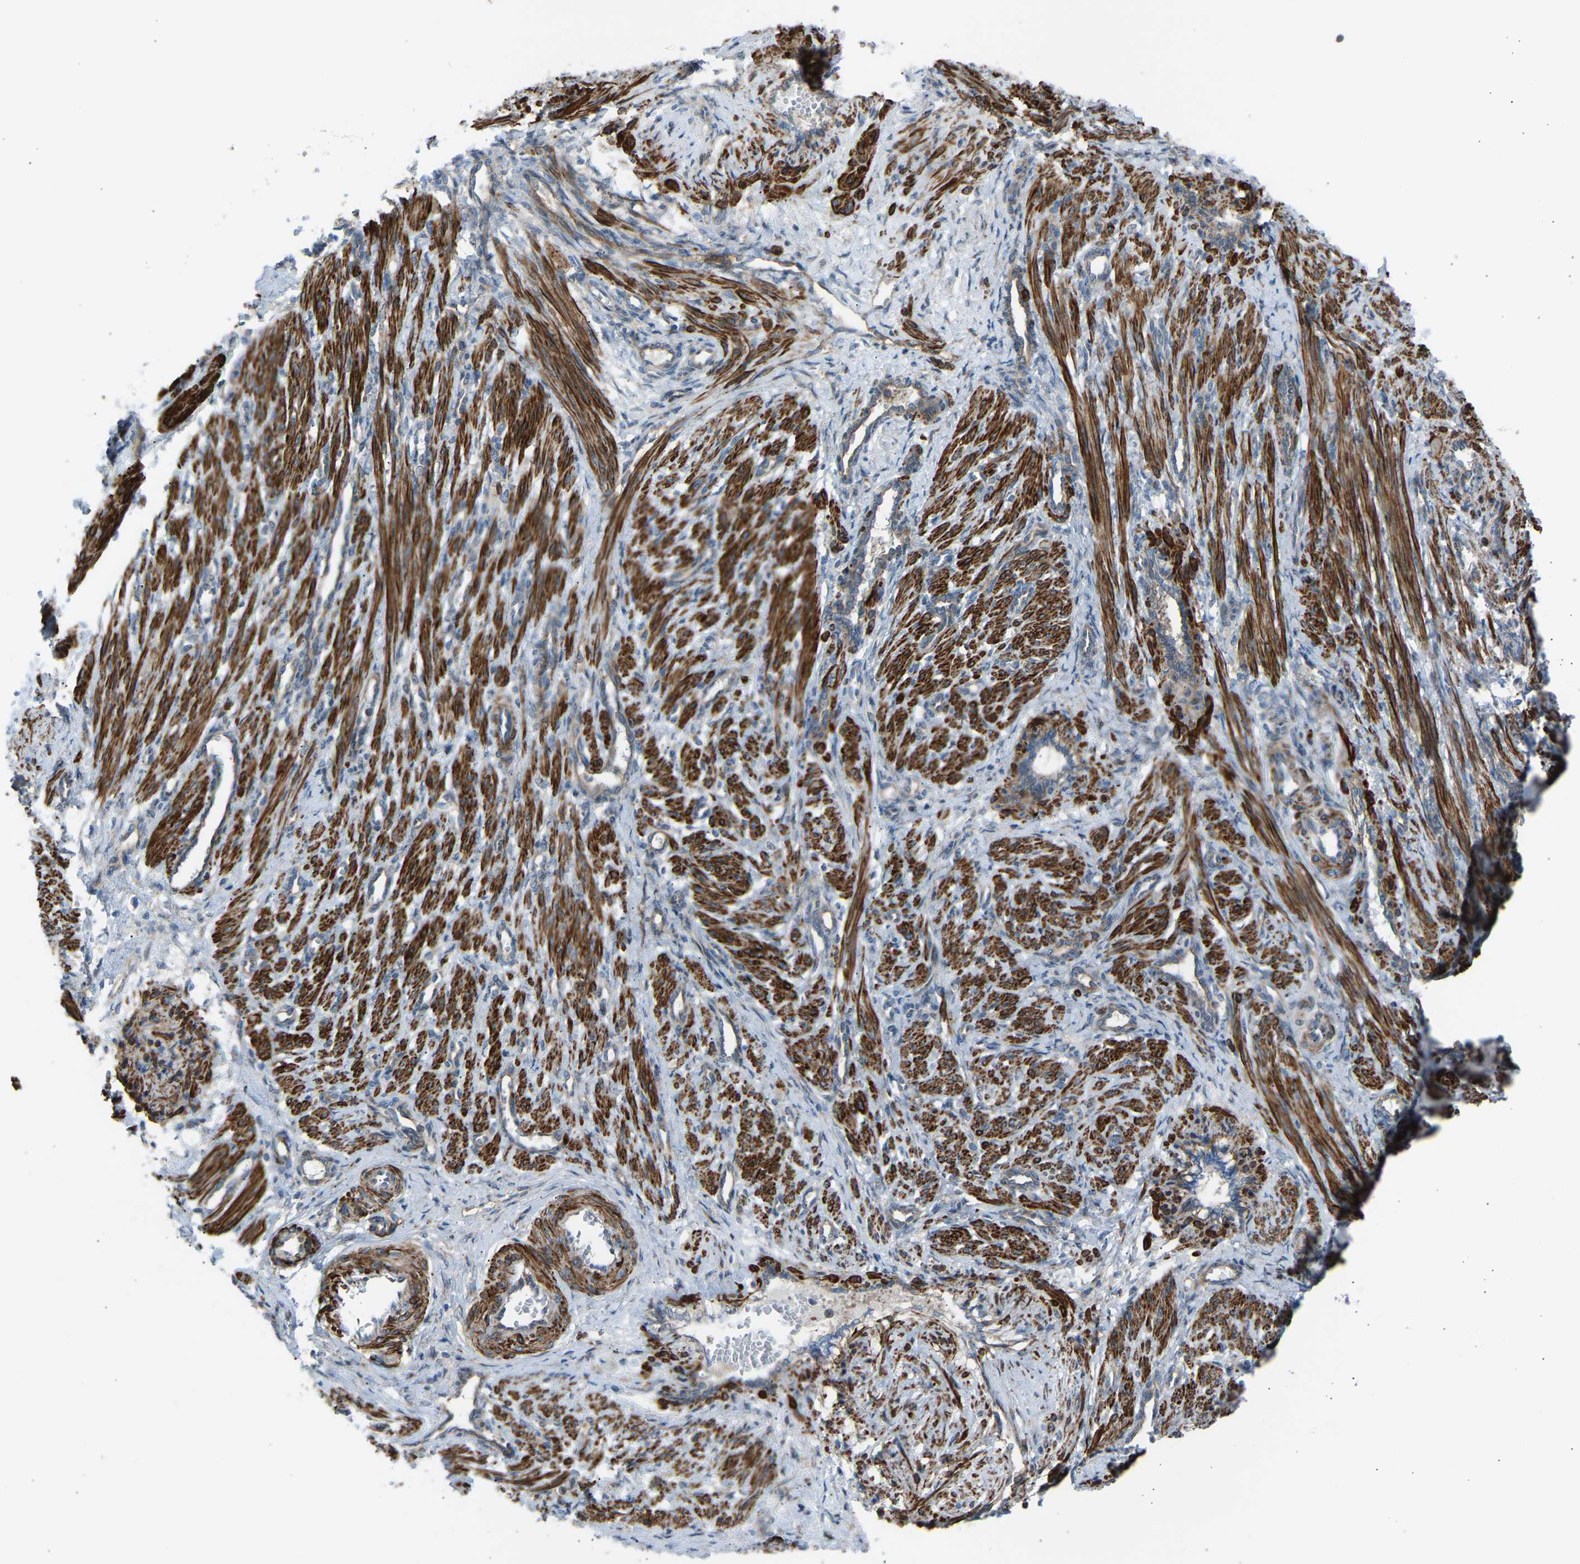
{"staining": {"intensity": "strong", "quantity": ">75%", "location": "cytoplasmic/membranous"}, "tissue": "smooth muscle", "cell_type": "Smooth muscle cells", "image_type": "normal", "snomed": [{"axis": "morphology", "description": "Normal tissue, NOS"}, {"axis": "topography", "description": "Endometrium"}], "caption": "Strong cytoplasmic/membranous positivity for a protein is appreciated in about >75% of smooth muscle cells of unremarkable smooth muscle using IHC.", "gene": "VPS41", "patient": {"sex": "female", "age": 33}}